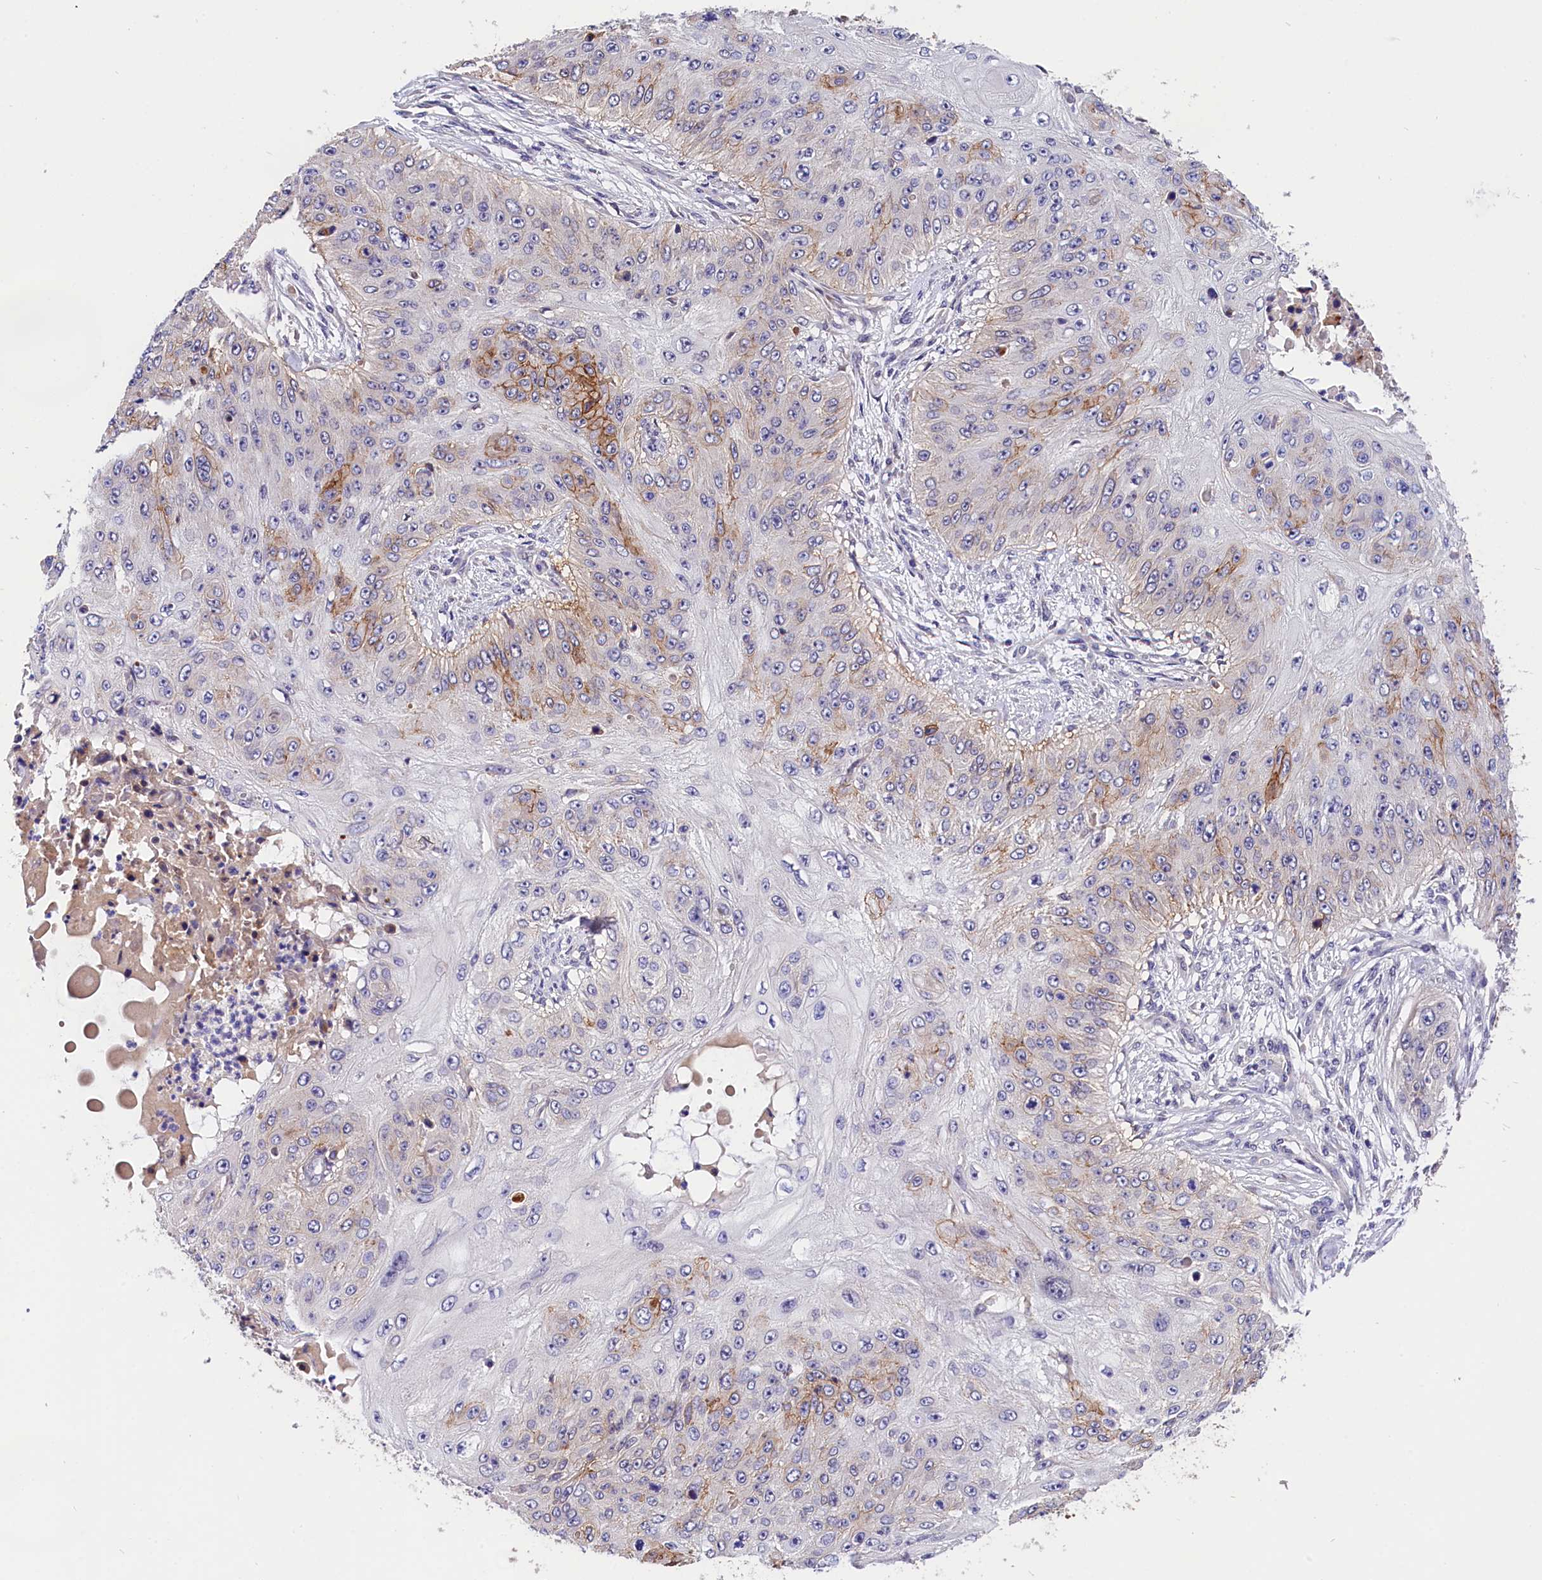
{"staining": {"intensity": "moderate", "quantity": "<25%", "location": "cytoplasmic/membranous"}, "tissue": "skin cancer", "cell_type": "Tumor cells", "image_type": "cancer", "snomed": [{"axis": "morphology", "description": "Squamous cell carcinoma, NOS"}, {"axis": "topography", "description": "Skin"}], "caption": "This is an image of IHC staining of skin cancer (squamous cell carcinoma), which shows moderate staining in the cytoplasmic/membranous of tumor cells.", "gene": "OAS3", "patient": {"sex": "female", "age": 80}}